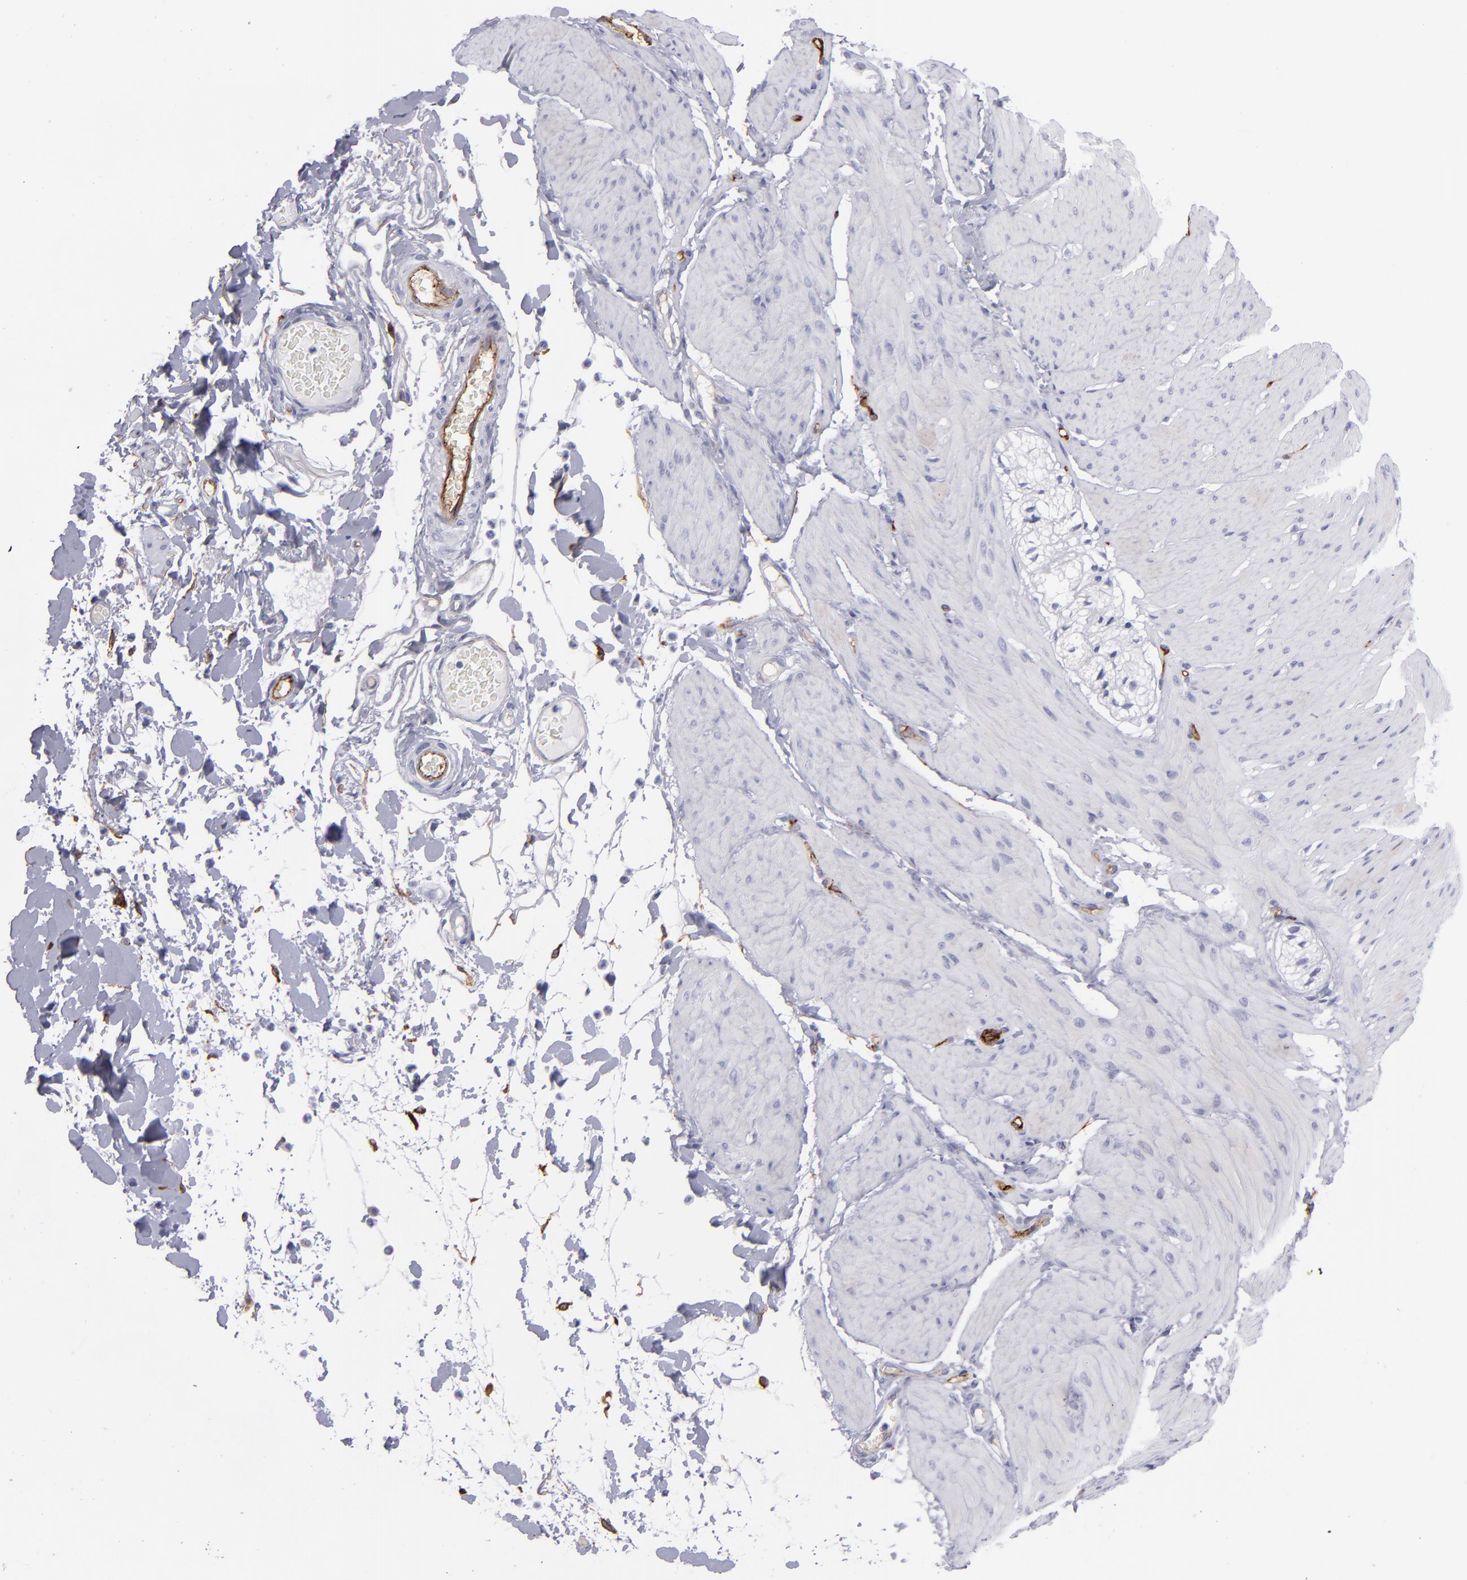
{"staining": {"intensity": "negative", "quantity": "none", "location": "none"}, "tissue": "smooth muscle", "cell_type": "Smooth muscle cells", "image_type": "normal", "snomed": [{"axis": "morphology", "description": "Normal tissue, NOS"}, {"axis": "topography", "description": "Smooth muscle"}, {"axis": "topography", "description": "Colon"}], "caption": "Immunohistochemistry (IHC) of benign human smooth muscle exhibits no staining in smooth muscle cells. The staining was performed using DAB (3,3'-diaminobenzidine) to visualize the protein expression in brown, while the nuclei were stained in blue with hematoxylin (Magnification: 20x).", "gene": "ACE", "patient": {"sex": "male", "age": 67}}